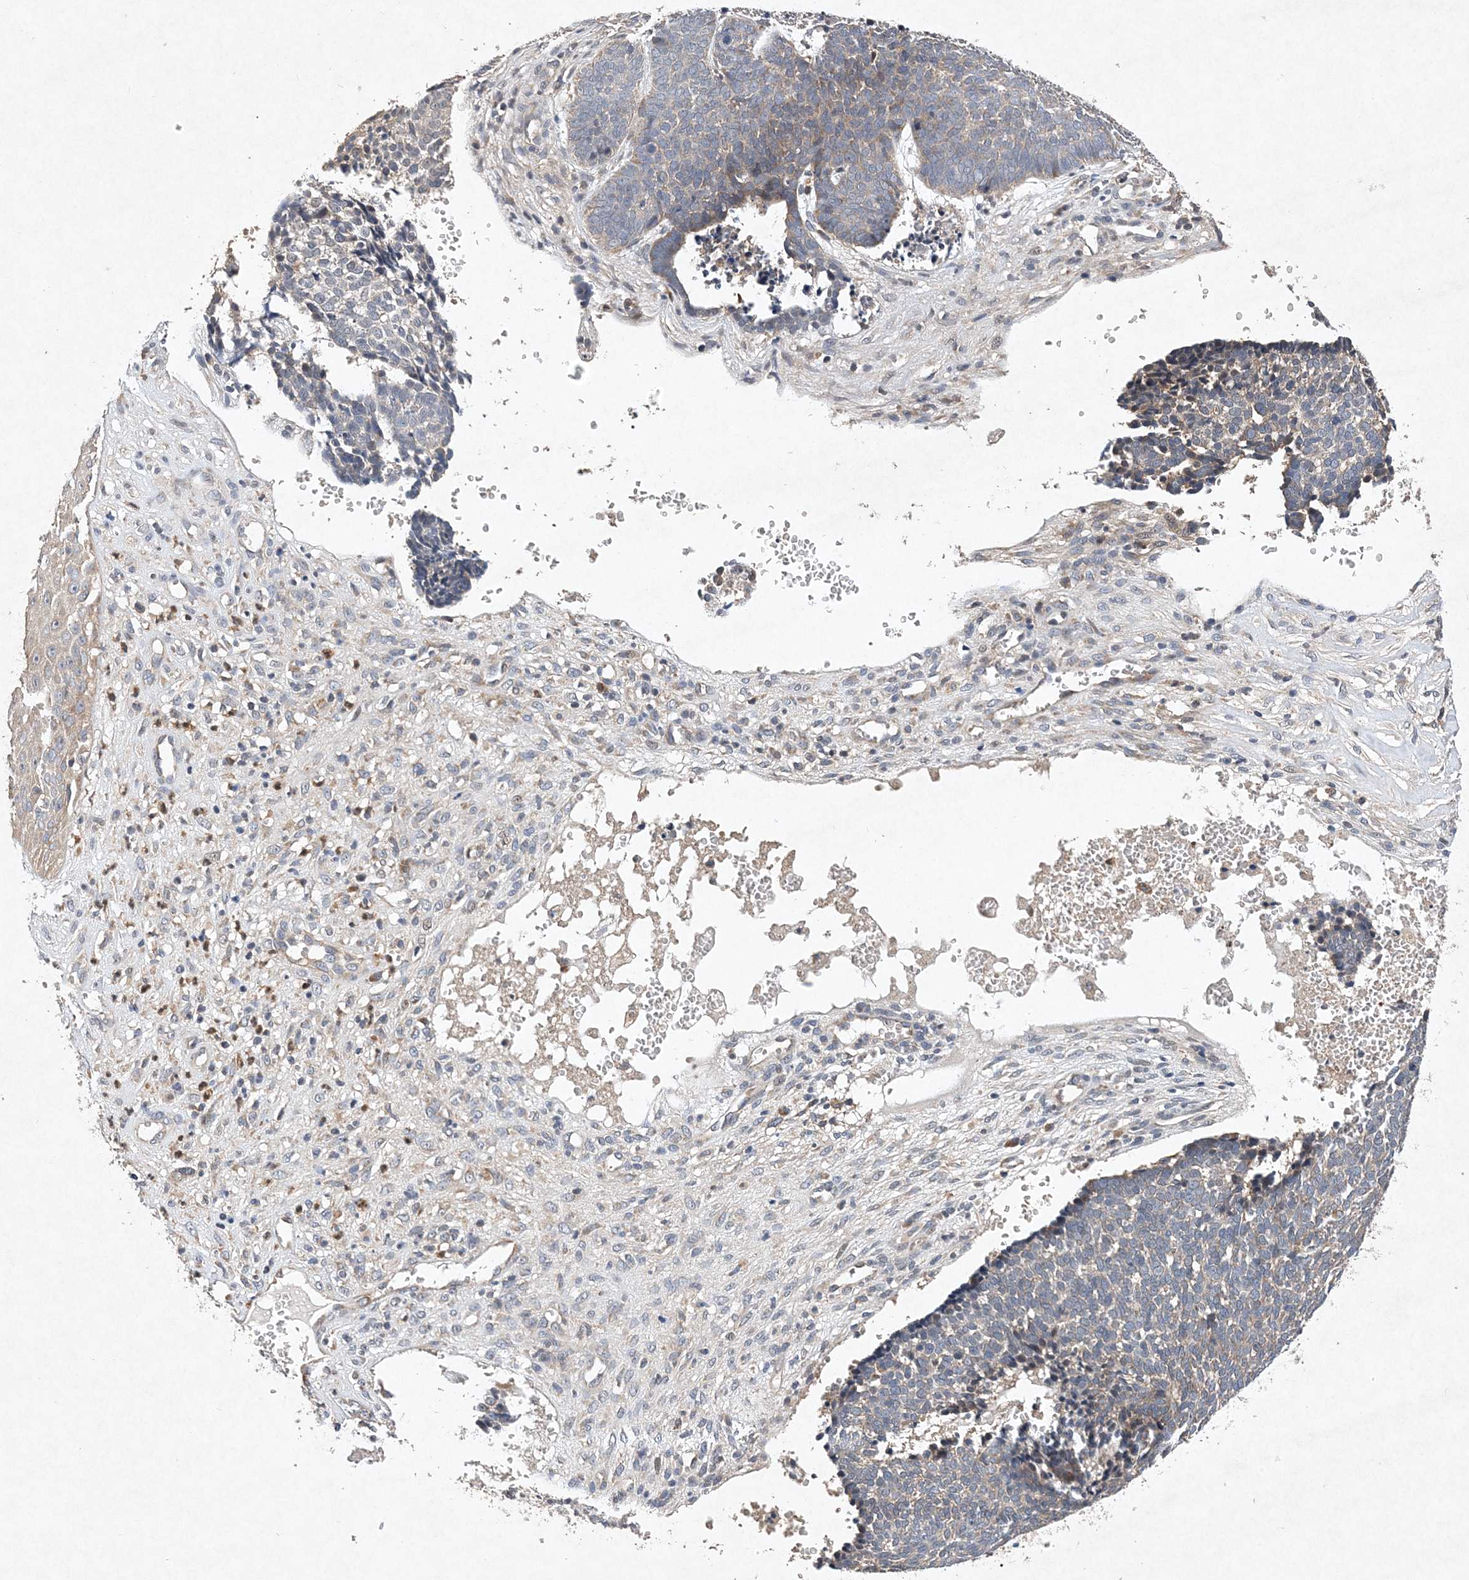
{"staining": {"intensity": "weak", "quantity": "<25%", "location": "cytoplasmic/membranous"}, "tissue": "skin cancer", "cell_type": "Tumor cells", "image_type": "cancer", "snomed": [{"axis": "morphology", "description": "Basal cell carcinoma"}, {"axis": "topography", "description": "Skin"}], "caption": "Protein analysis of basal cell carcinoma (skin) exhibits no significant expression in tumor cells.", "gene": "PROSER1", "patient": {"sex": "male", "age": 84}}